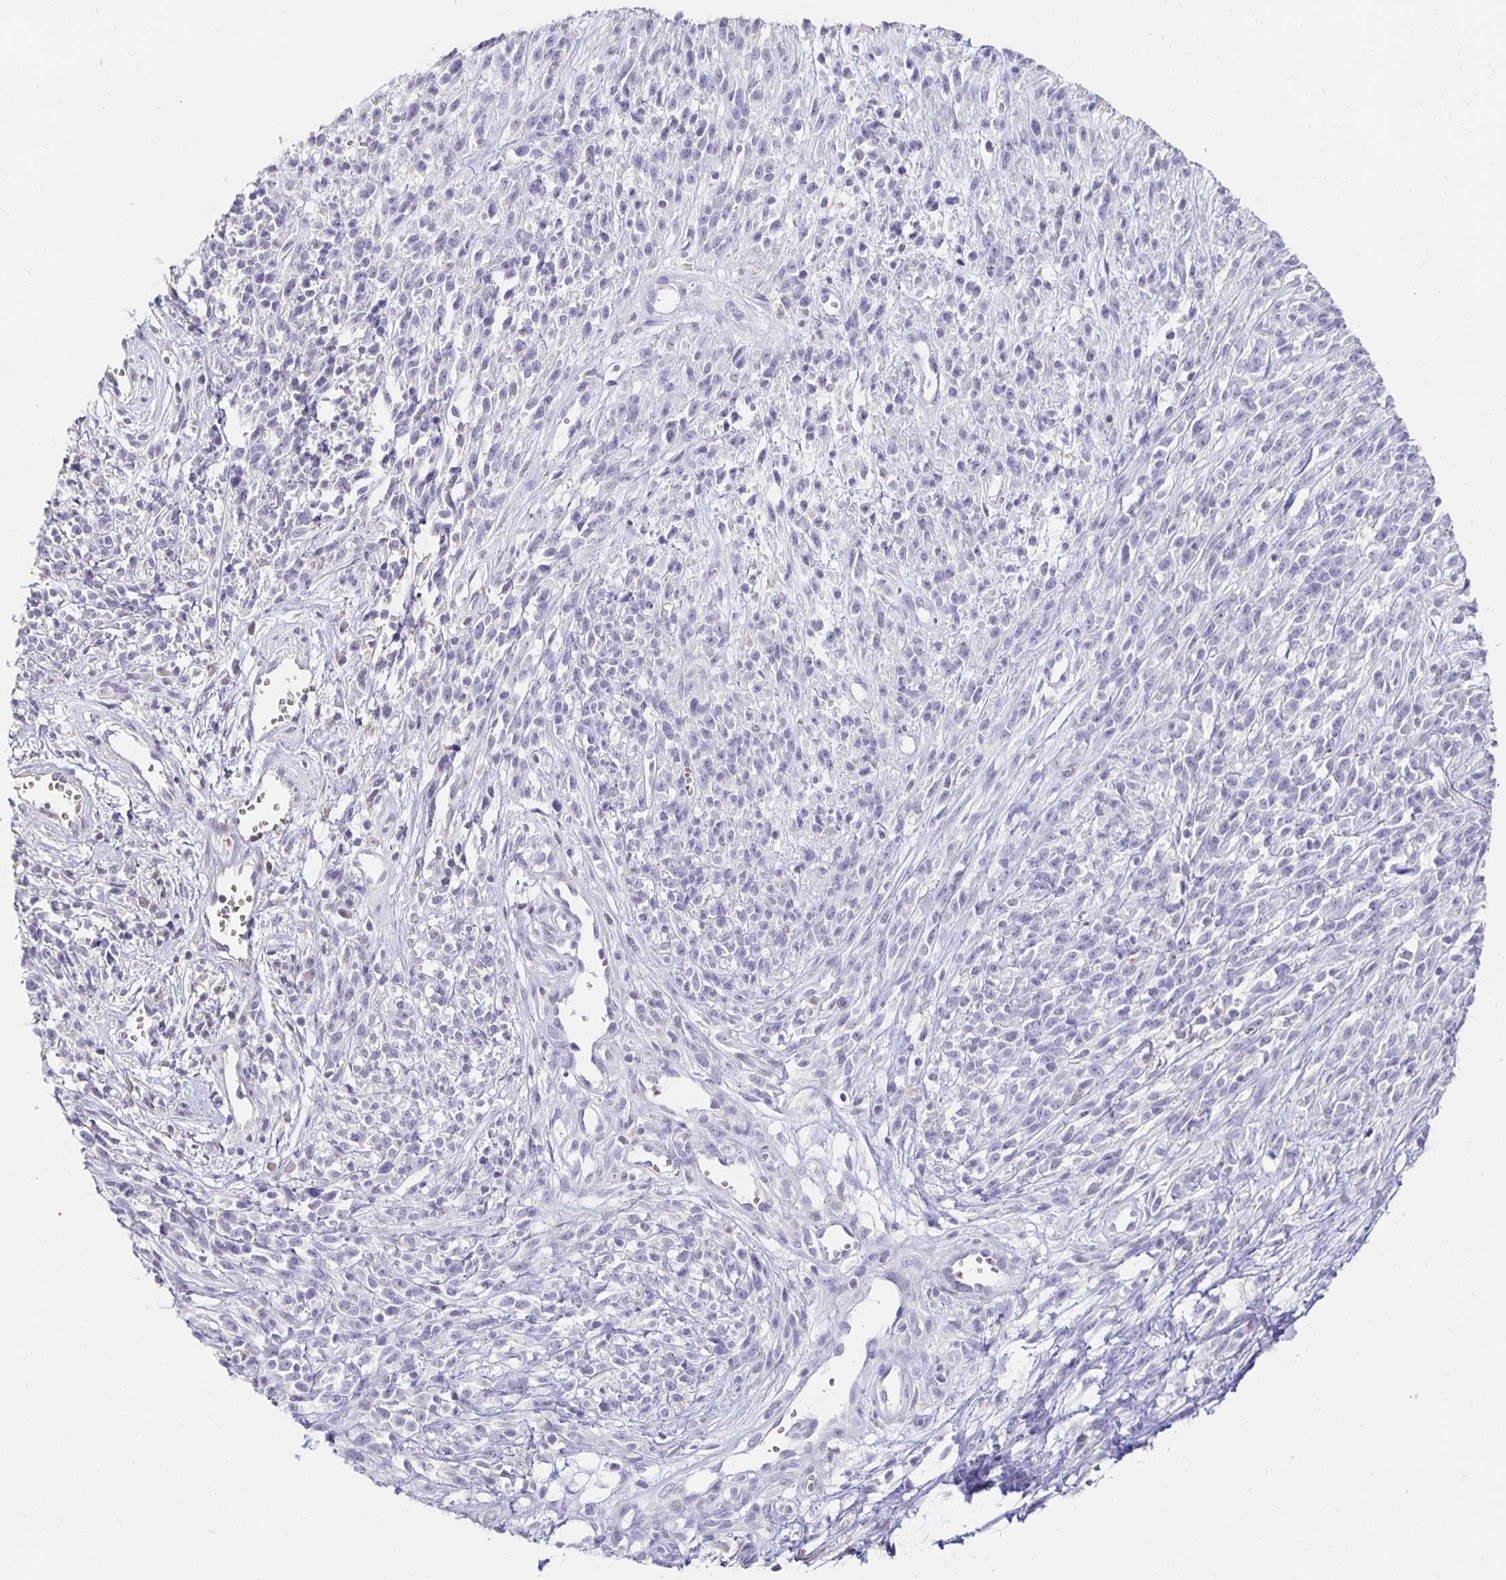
{"staining": {"intensity": "negative", "quantity": "none", "location": "none"}, "tissue": "melanoma", "cell_type": "Tumor cells", "image_type": "cancer", "snomed": [{"axis": "morphology", "description": "Malignant melanoma, NOS"}, {"axis": "topography", "description": "Skin"}, {"axis": "topography", "description": "Skin of trunk"}], "caption": "This is an IHC image of human malignant melanoma. There is no expression in tumor cells.", "gene": "GK2", "patient": {"sex": "male", "age": 74}}